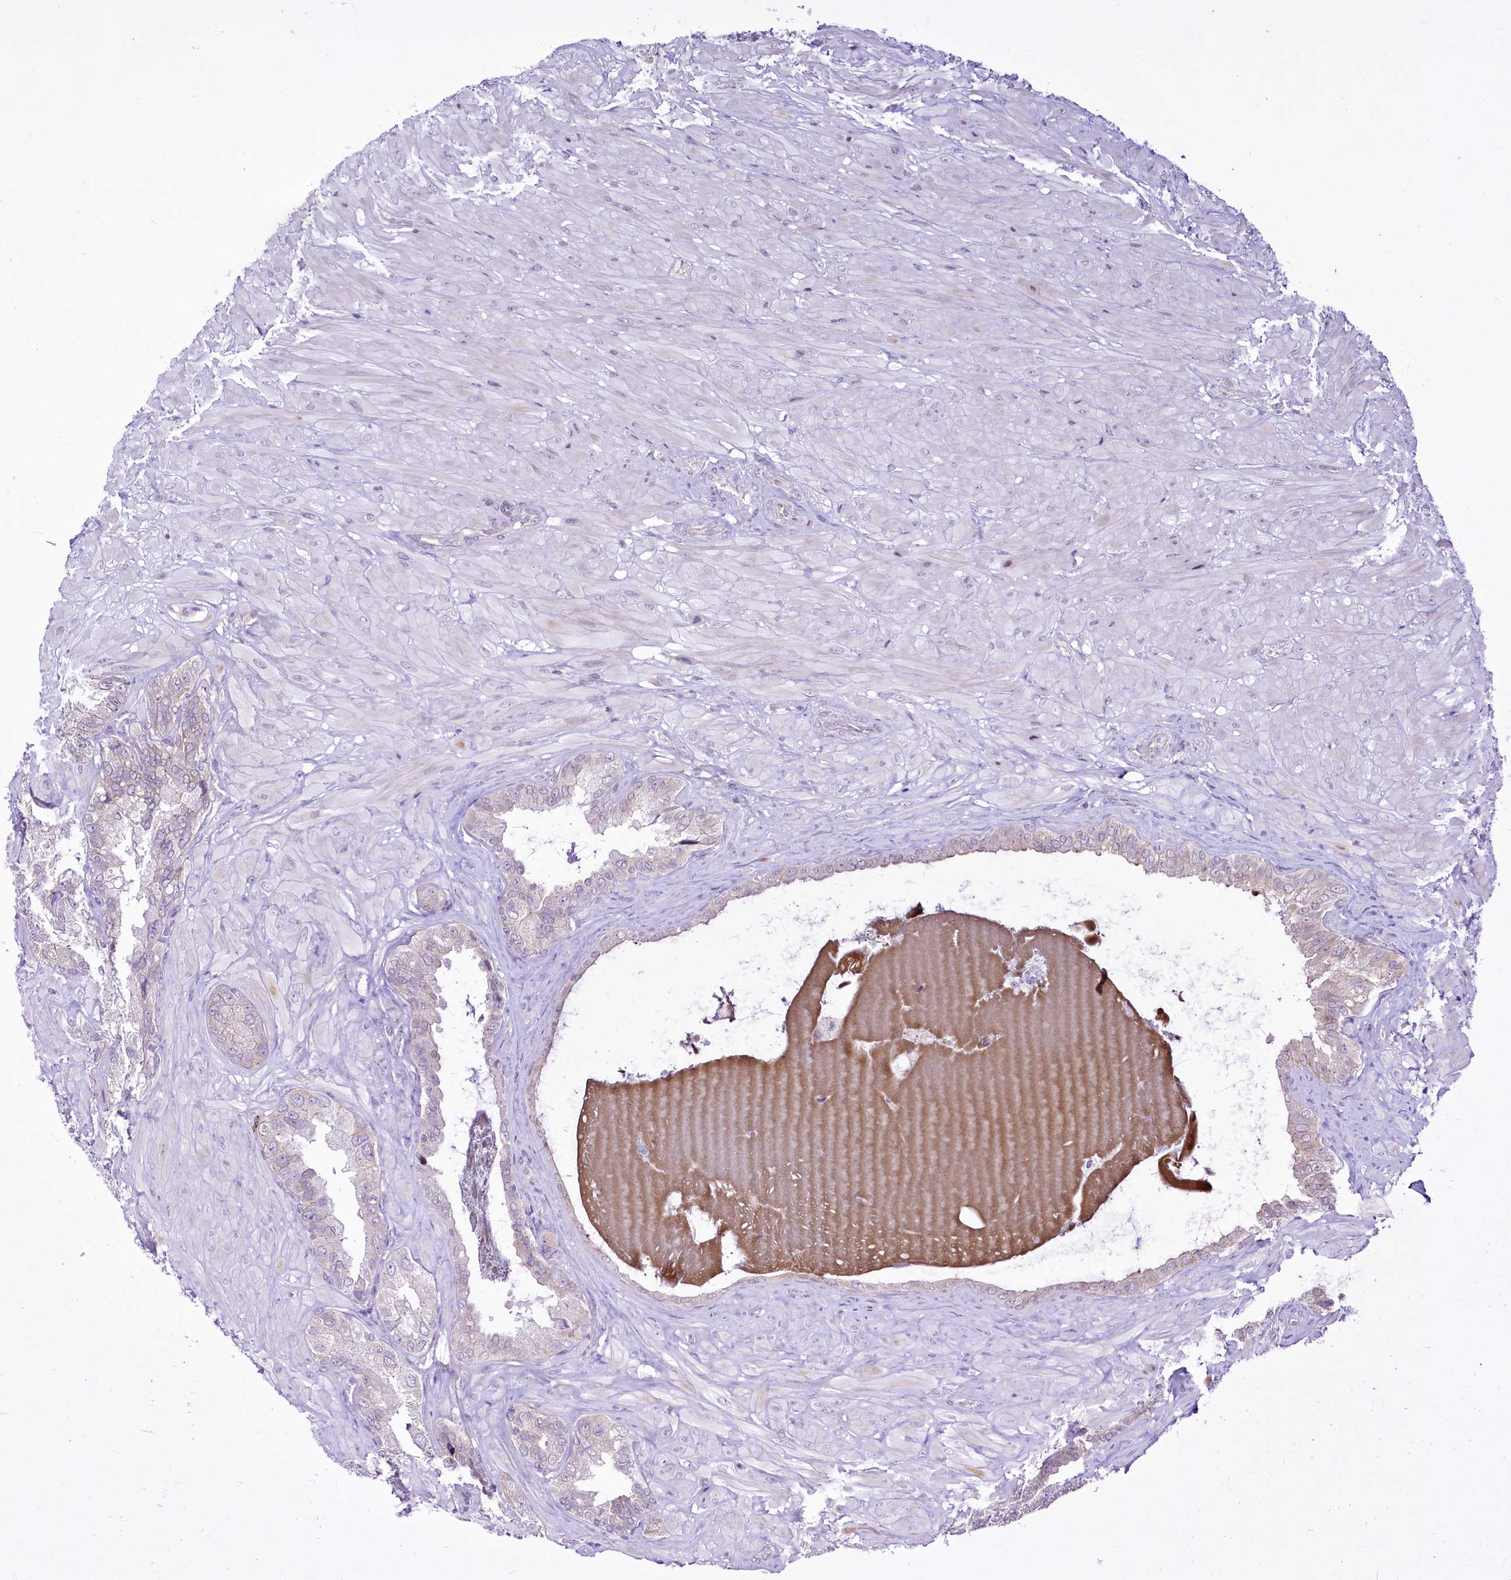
{"staining": {"intensity": "negative", "quantity": "none", "location": "none"}, "tissue": "seminal vesicle", "cell_type": "Glandular cells", "image_type": "normal", "snomed": [{"axis": "morphology", "description": "Normal tissue, NOS"}, {"axis": "topography", "description": "Seminal veicle"}, {"axis": "topography", "description": "Peripheral nerve tissue"}], "caption": "Seminal vesicle was stained to show a protein in brown. There is no significant positivity in glandular cells. Brightfield microscopy of immunohistochemistry (IHC) stained with DAB (3,3'-diaminobenzidine) (brown) and hematoxylin (blue), captured at high magnification.", "gene": "BANK1", "patient": {"sex": "male", "age": 67}}